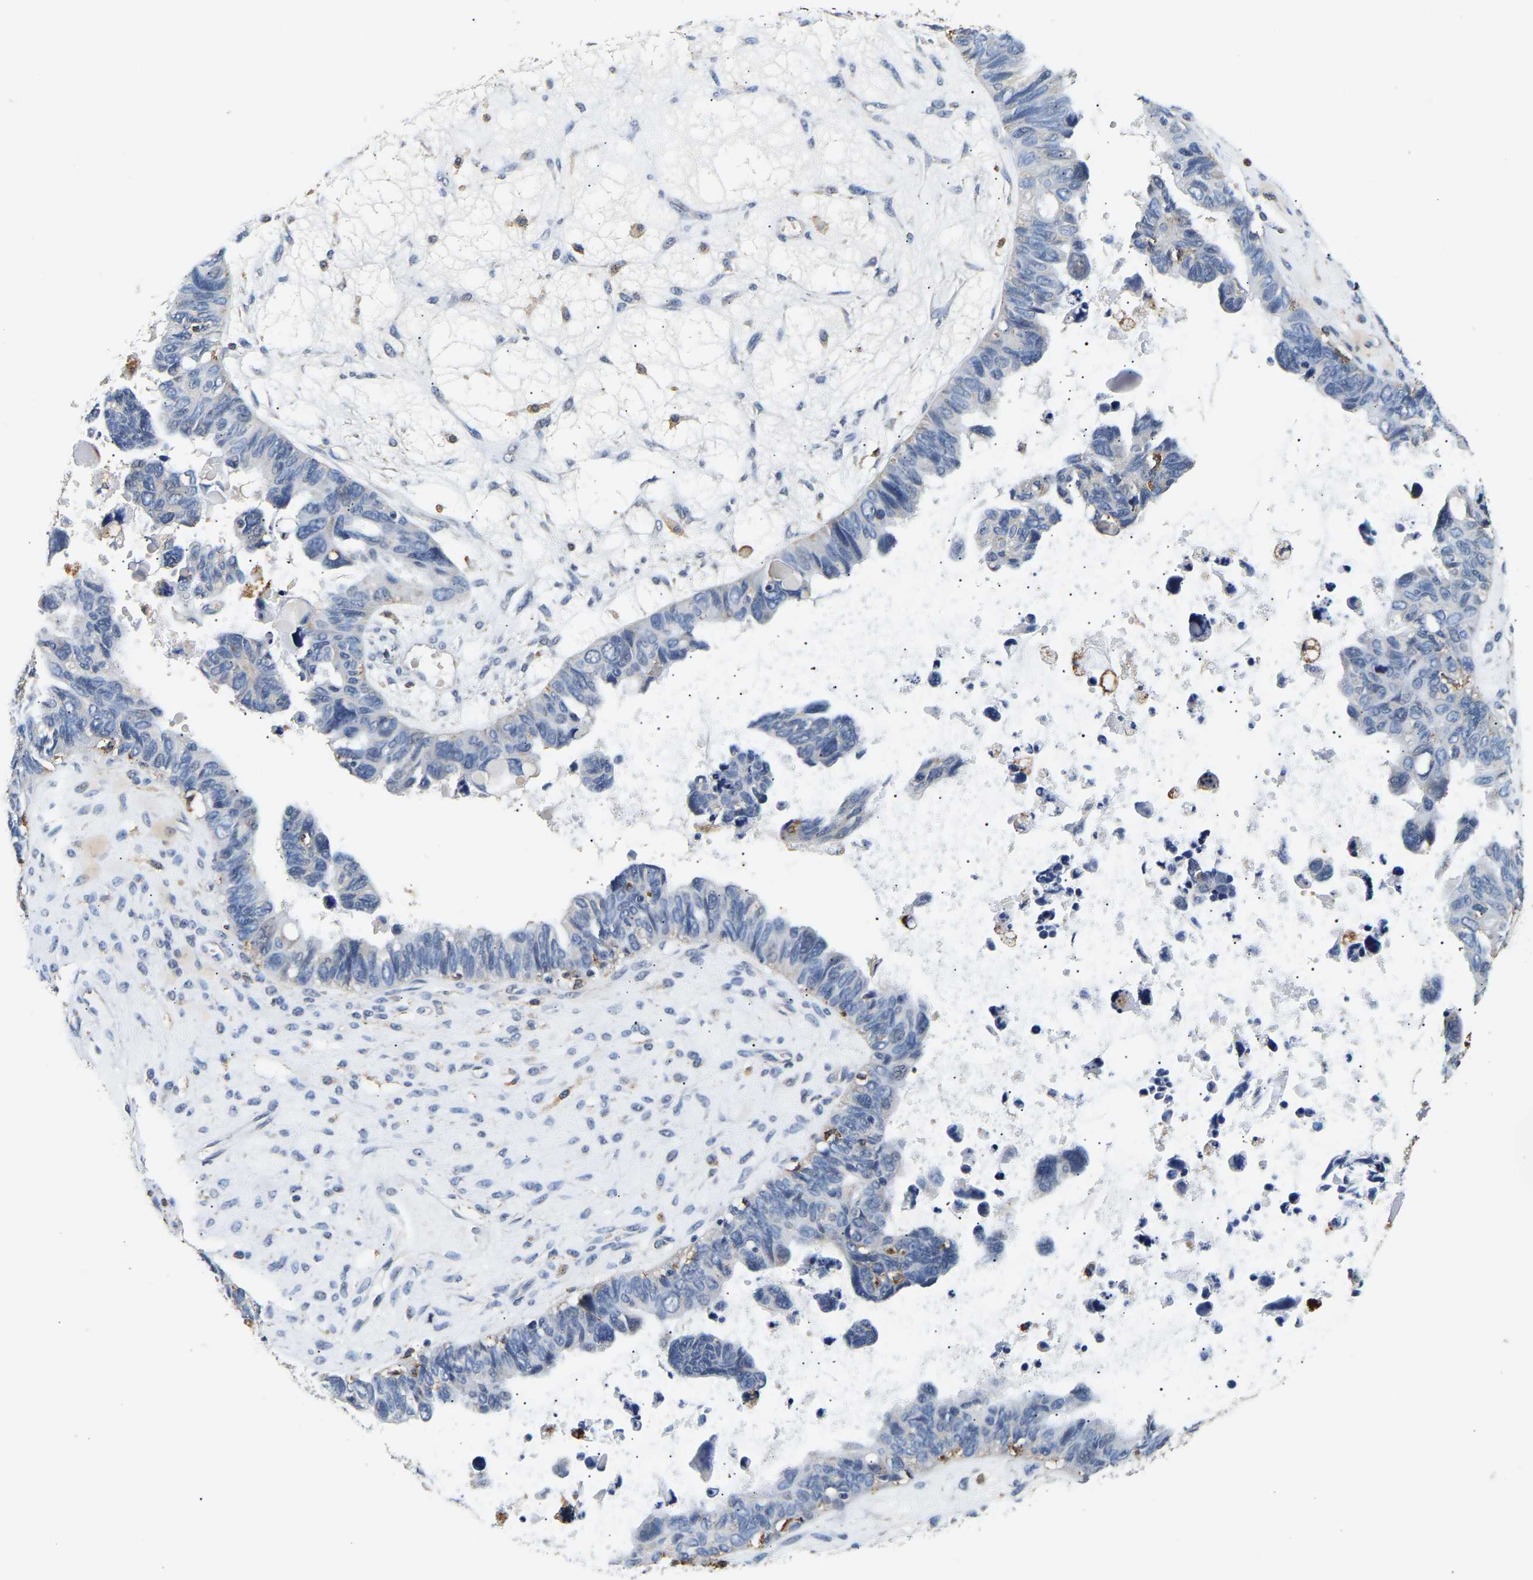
{"staining": {"intensity": "negative", "quantity": "none", "location": "none"}, "tissue": "ovarian cancer", "cell_type": "Tumor cells", "image_type": "cancer", "snomed": [{"axis": "morphology", "description": "Cystadenocarcinoma, serous, NOS"}, {"axis": "topography", "description": "Ovary"}], "caption": "Immunohistochemical staining of serous cystadenocarcinoma (ovarian) demonstrates no significant staining in tumor cells.", "gene": "SMU1", "patient": {"sex": "female", "age": 79}}